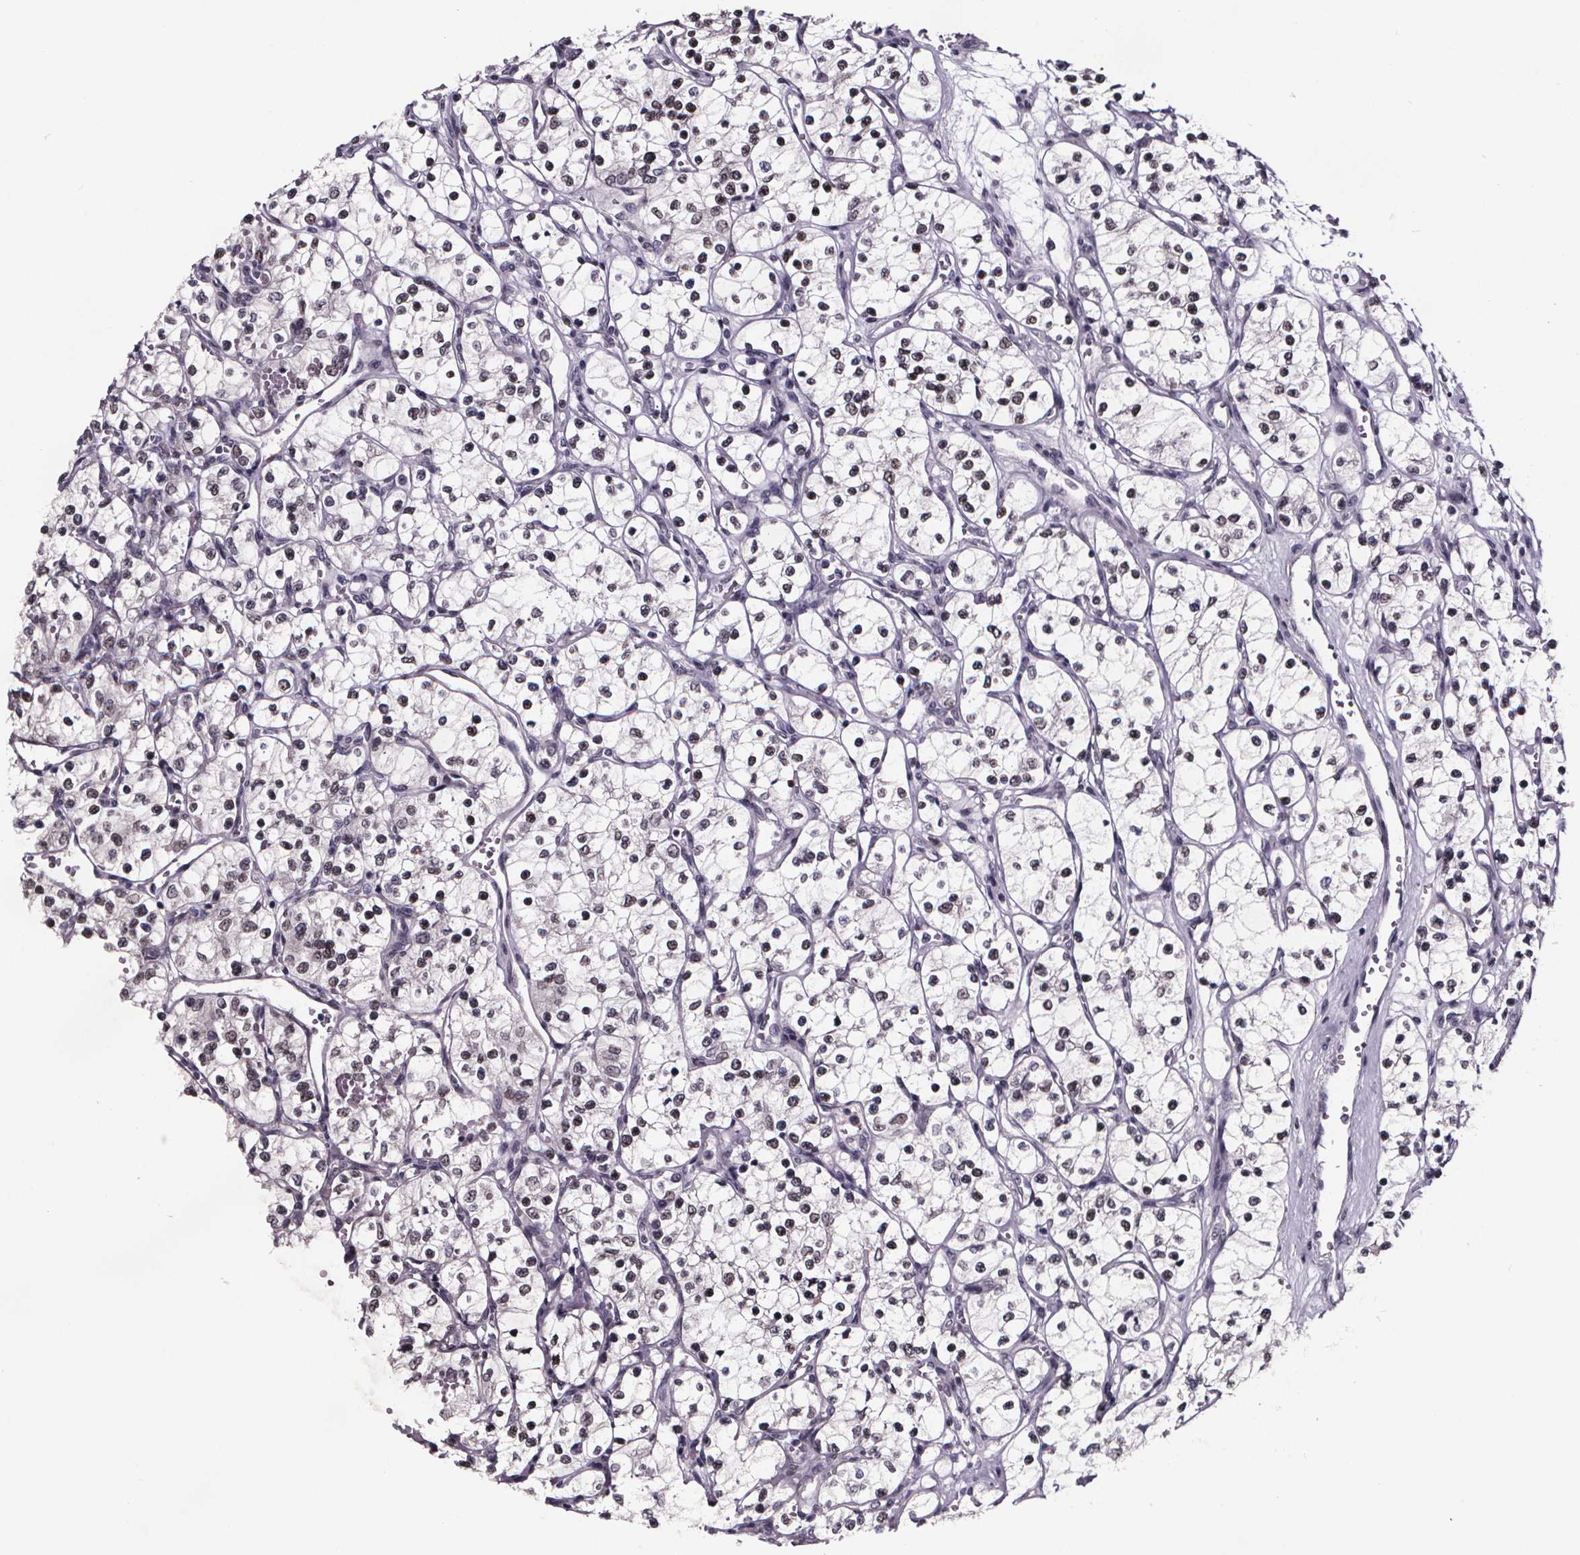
{"staining": {"intensity": "negative", "quantity": "none", "location": "none"}, "tissue": "renal cancer", "cell_type": "Tumor cells", "image_type": "cancer", "snomed": [{"axis": "morphology", "description": "Adenocarcinoma, NOS"}, {"axis": "topography", "description": "Kidney"}], "caption": "Tumor cells show no significant protein positivity in renal cancer (adenocarcinoma).", "gene": "AR", "patient": {"sex": "female", "age": 69}}